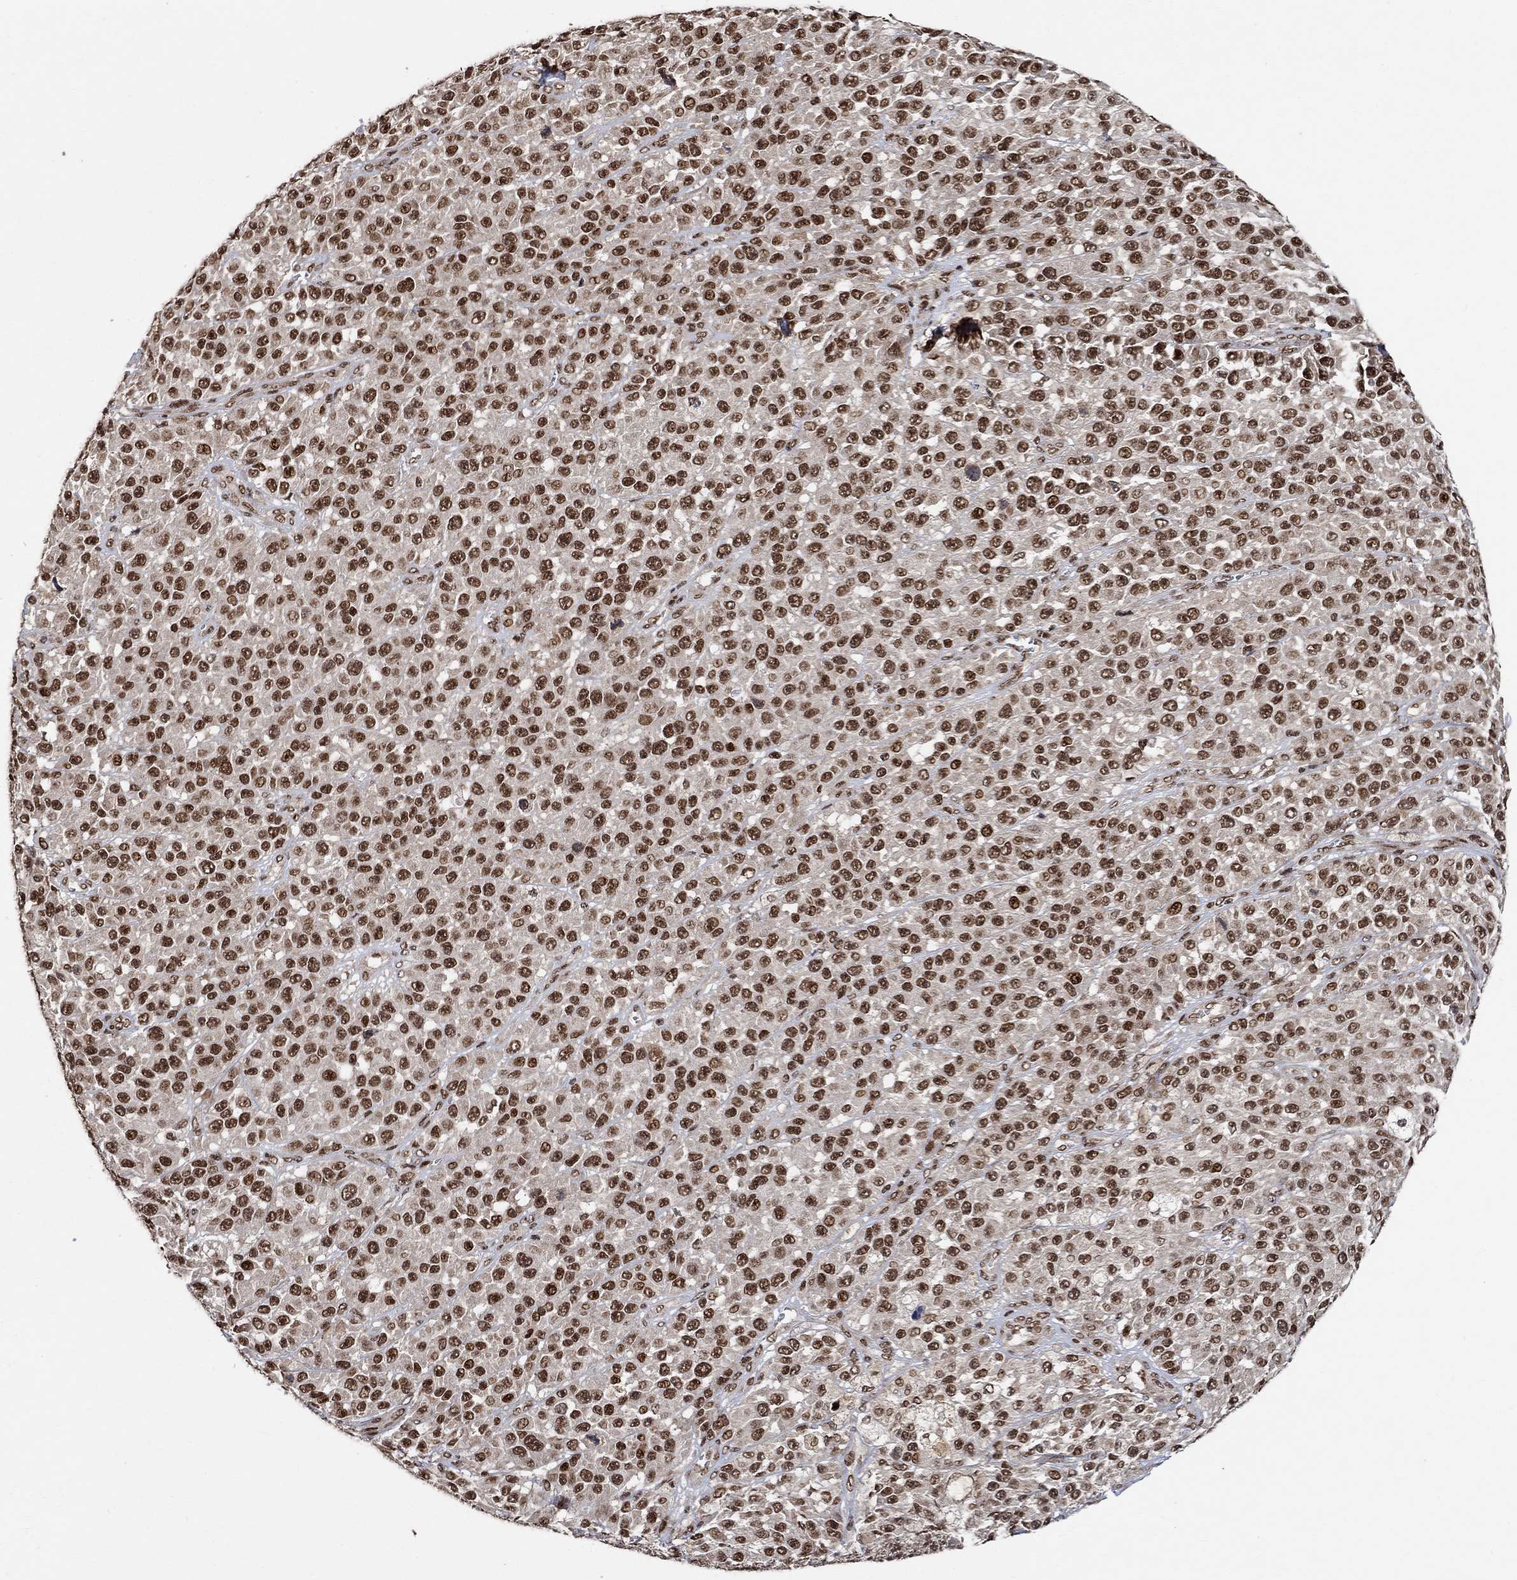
{"staining": {"intensity": "strong", "quantity": ">75%", "location": "nuclear"}, "tissue": "melanoma", "cell_type": "Tumor cells", "image_type": "cancer", "snomed": [{"axis": "morphology", "description": "Malignant melanoma, NOS"}, {"axis": "topography", "description": "Skin"}], "caption": "Protein expression analysis of human malignant melanoma reveals strong nuclear positivity in about >75% of tumor cells. (Brightfield microscopy of DAB IHC at high magnification).", "gene": "E4F1", "patient": {"sex": "female", "age": 58}}